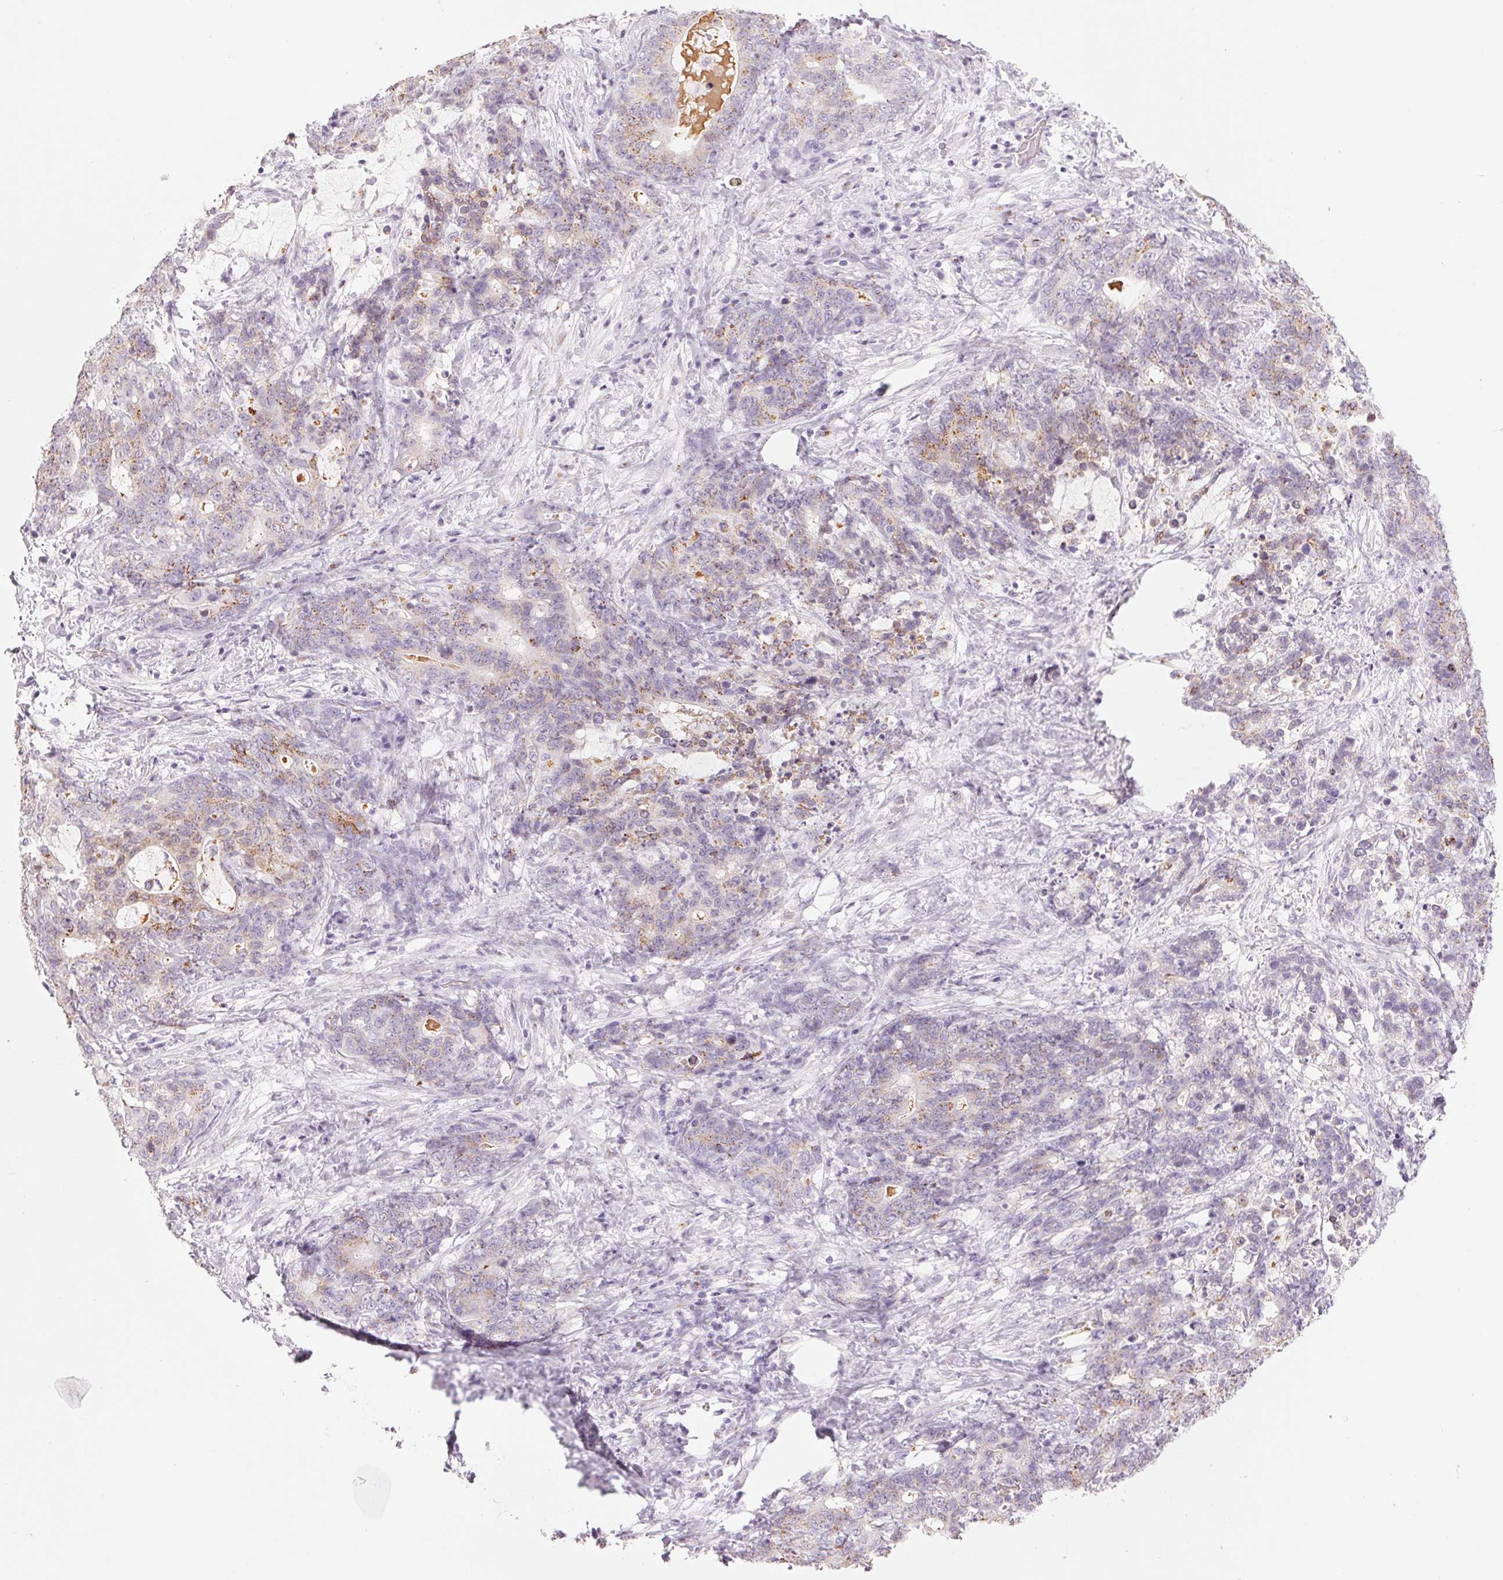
{"staining": {"intensity": "moderate", "quantity": "25%-75%", "location": "cytoplasmic/membranous"}, "tissue": "stomach cancer", "cell_type": "Tumor cells", "image_type": "cancer", "snomed": [{"axis": "morphology", "description": "Normal tissue, NOS"}, {"axis": "morphology", "description": "Adenocarcinoma, NOS"}, {"axis": "topography", "description": "Stomach"}], "caption": "Stomach cancer was stained to show a protein in brown. There is medium levels of moderate cytoplasmic/membranous staining in about 25%-75% of tumor cells. (IHC, brightfield microscopy, high magnification).", "gene": "GALNT7", "patient": {"sex": "female", "age": 64}}